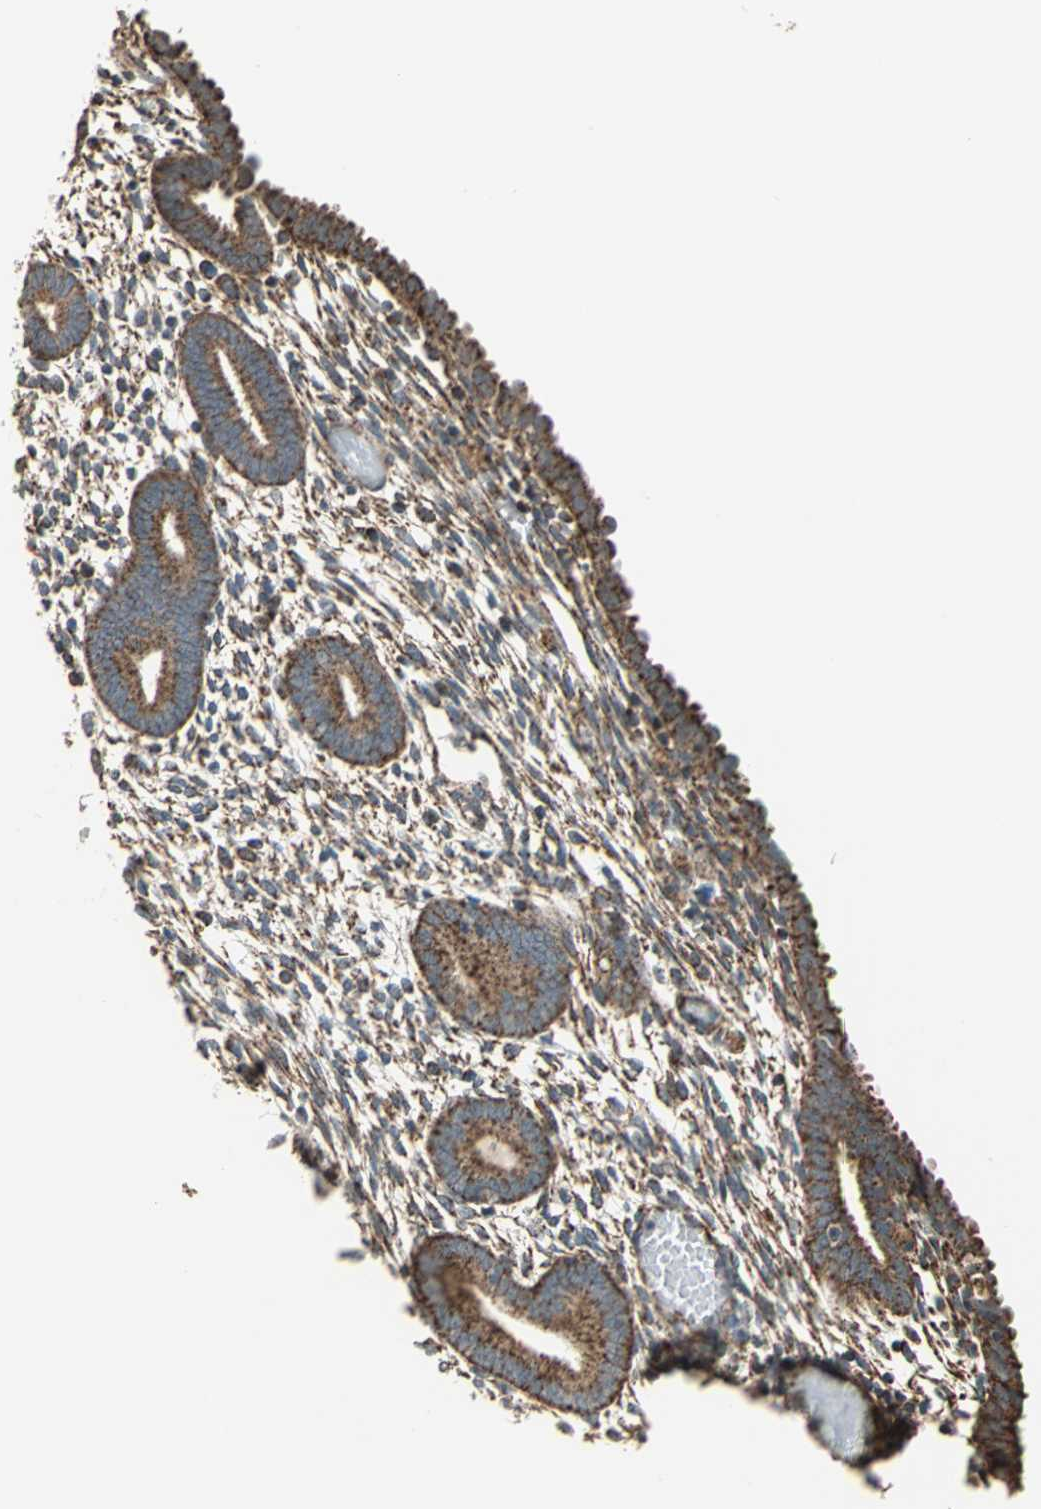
{"staining": {"intensity": "moderate", "quantity": ">75%", "location": "cytoplasmic/membranous"}, "tissue": "endometrium", "cell_type": "Cells in endometrial stroma", "image_type": "normal", "snomed": [{"axis": "morphology", "description": "Normal tissue, NOS"}, {"axis": "topography", "description": "Endometrium"}], "caption": "Cells in endometrial stroma demonstrate medium levels of moderate cytoplasmic/membranous staining in approximately >75% of cells in normal endometrium.", "gene": "MRPS22", "patient": {"sex": "female", "age": 57}}